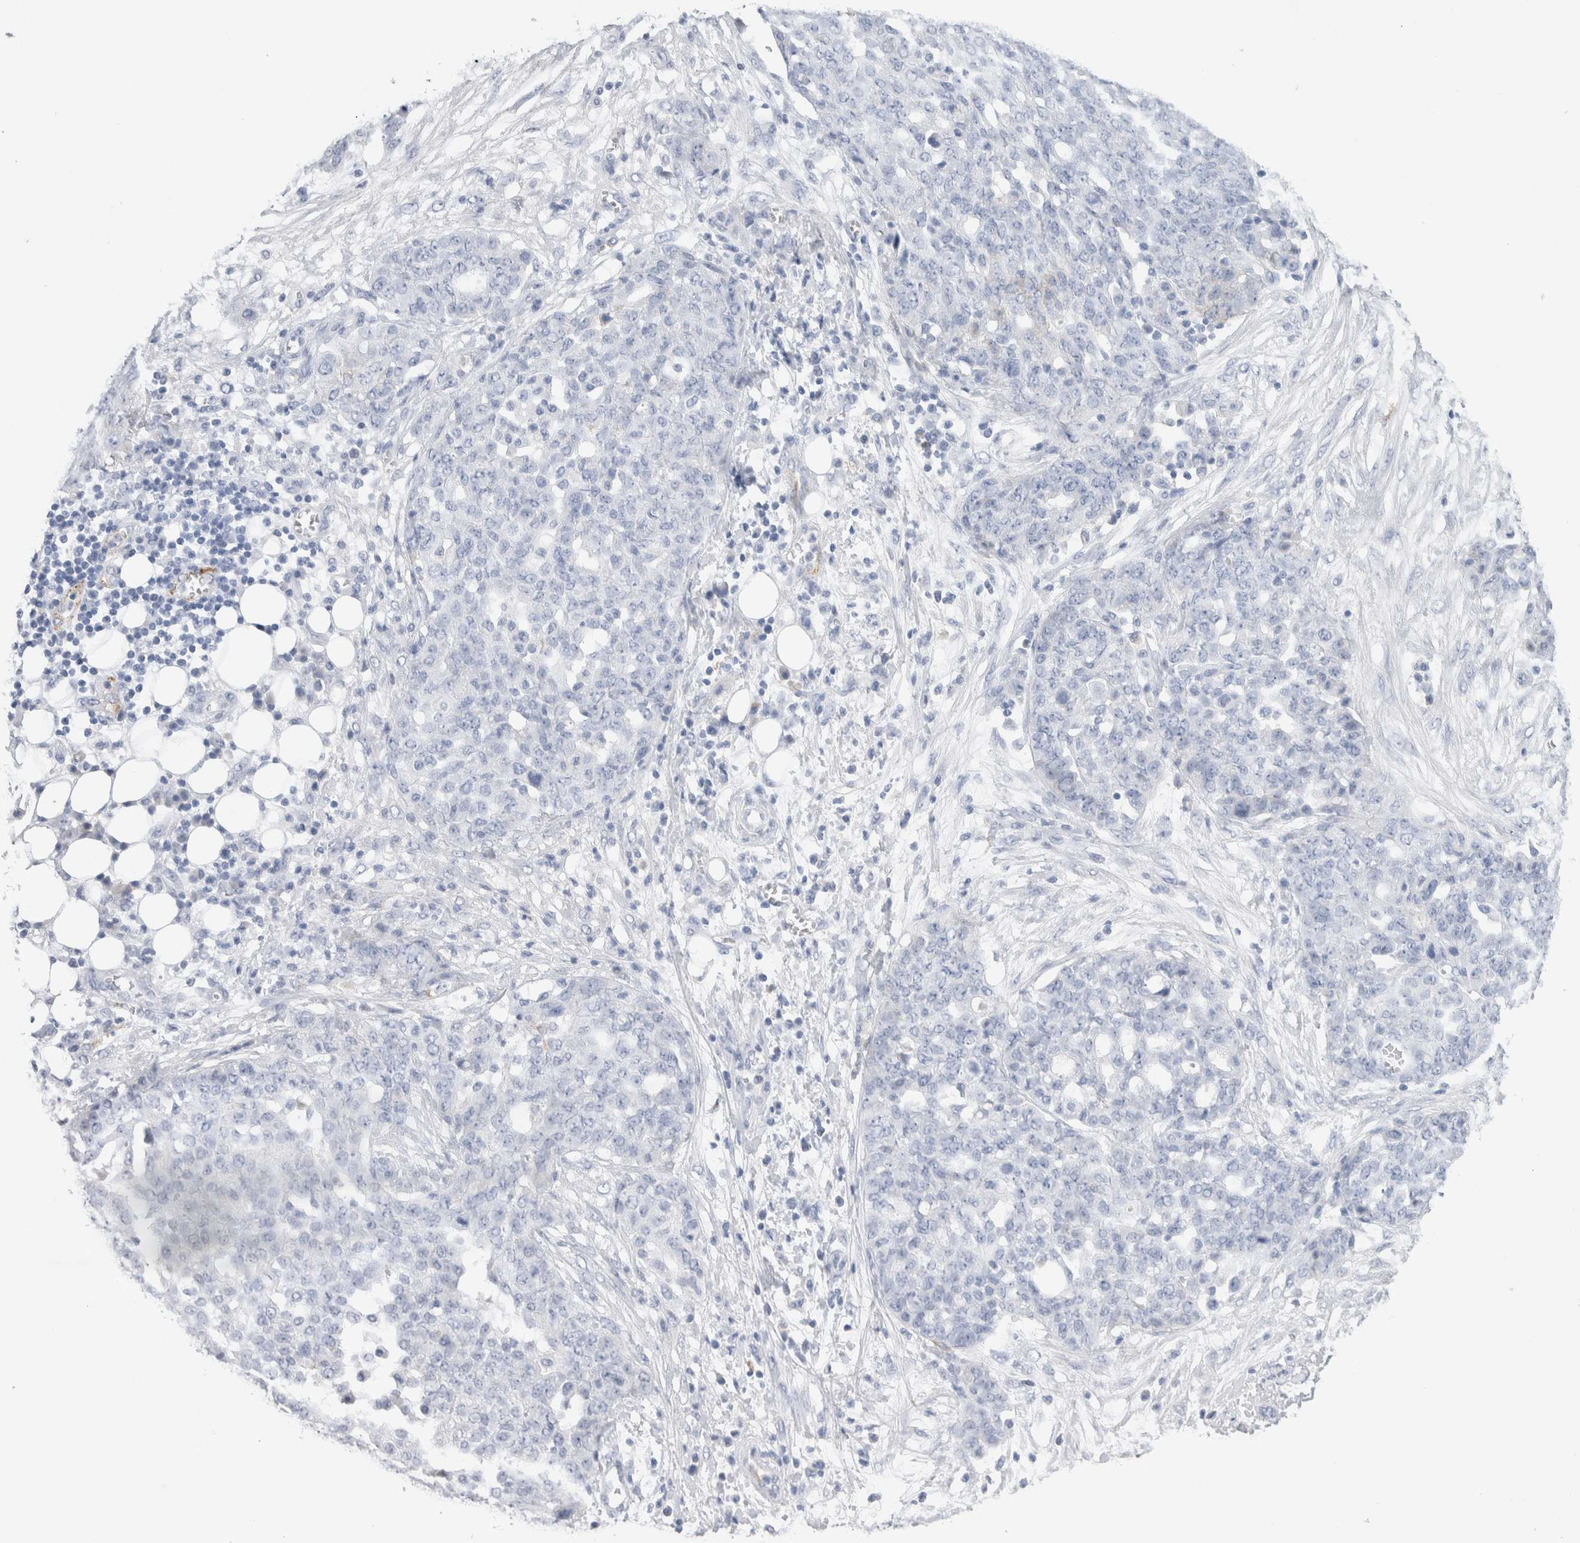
{"staining": {"intensity": "negative", "quantity": "none", "location": "none"}, "tissue": "ovarian cancer", "cell_type": "Tumor cells", "image_type": "cancer", "snomed": [{"axis": "morphology", "description": "Cystadenocarcinoma, serous, NOS"}, {"axis": "topography", "description": "Soft tissue"}, {"axis": "topography", "description": "Ovary"}], "caption": "Photomicrograph shows no protein staining in tumor cells of ovarian serous cystadenocarcinoma tissue. The staining is performed using DAB (3,3'-diaminobenzidine) brown chromogen with nuclei counter-stained in using hematoxylin.", "gene": "LAMP3", "patient": {"sex": "female", "age": 57}}